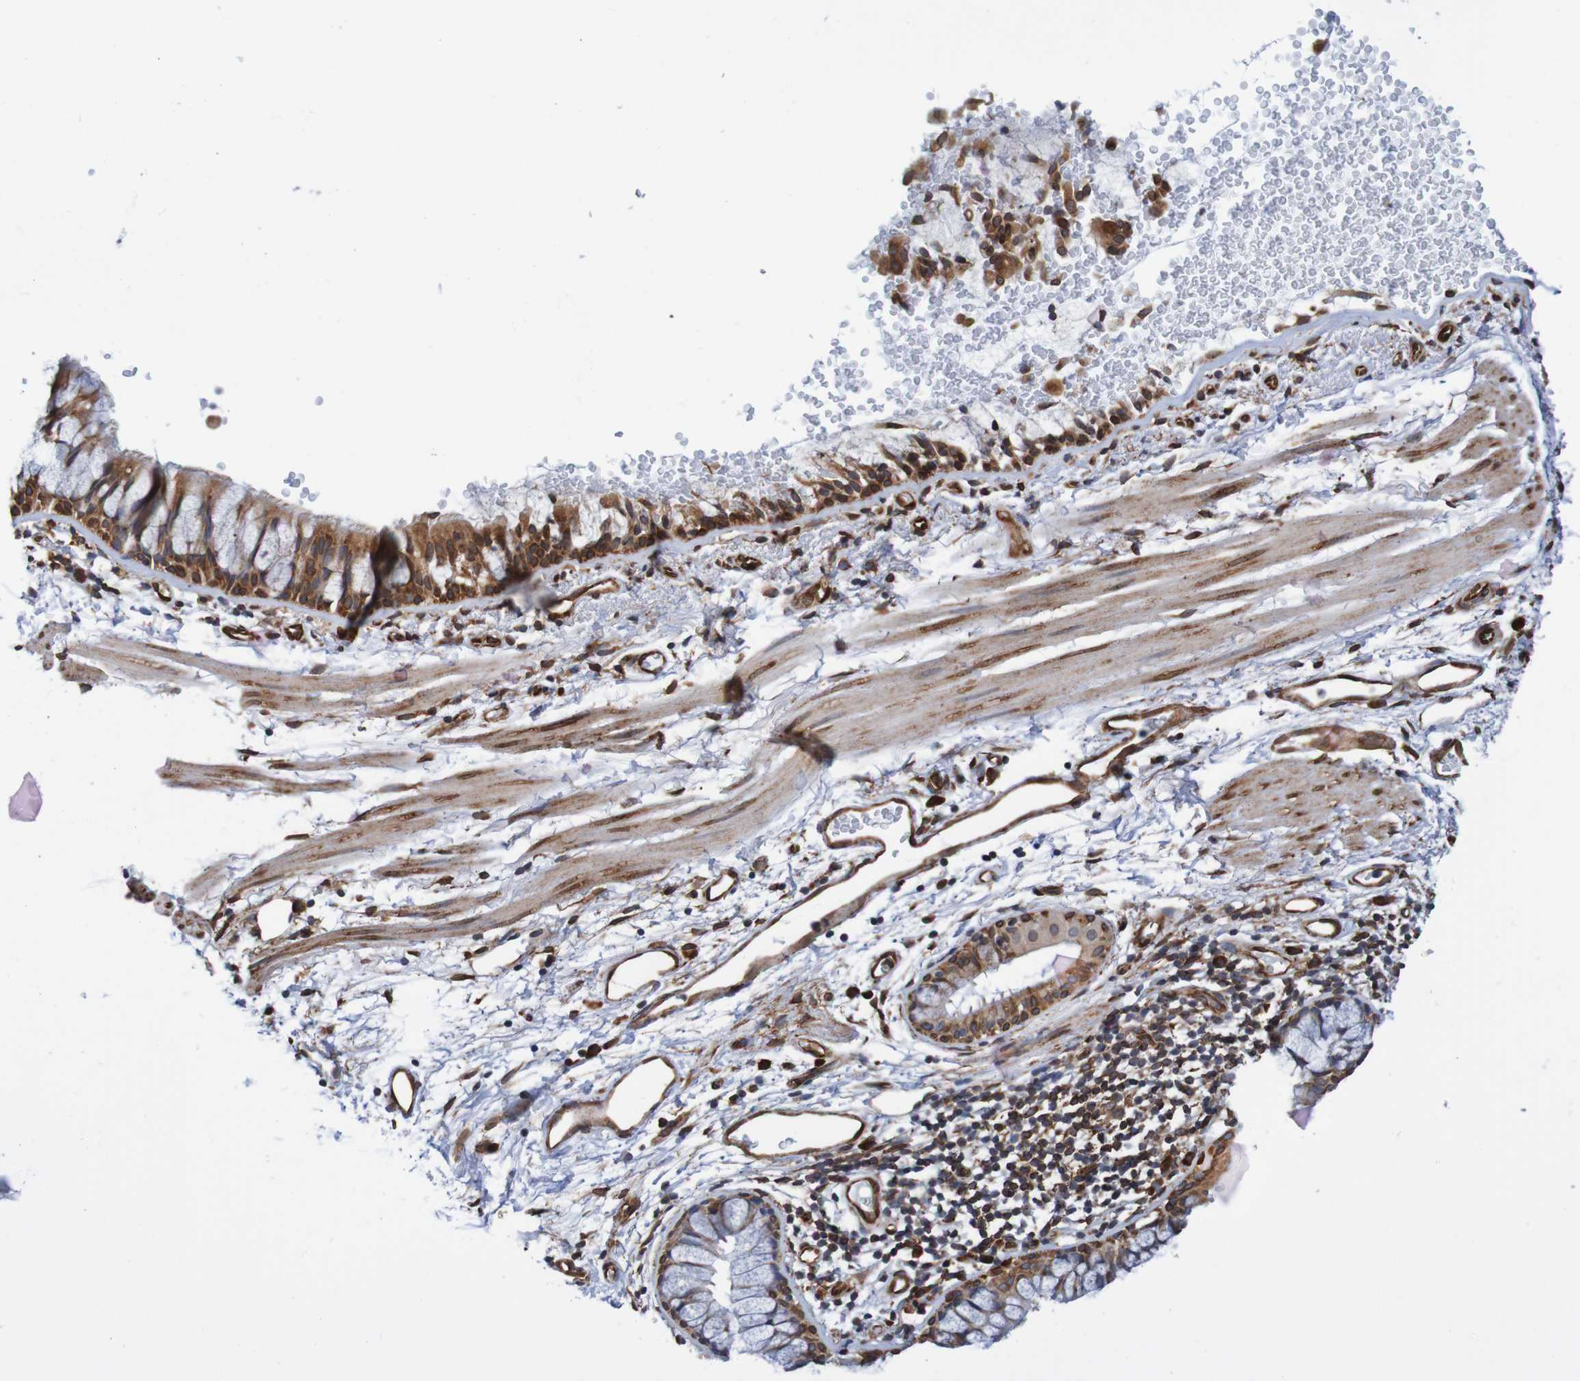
{"staining": {"intensity": "strong", "quantity": ">75%", "location": "cytoplasmic/membranous"}, "tissue": "bronchus", "cell_type": "Respiratory epithelial cells", "image_type": "normal", "snomed": [{"axis": "morphology", "description": "Normal tissue, NOS"}, {"axis": "topography", "description": "Cartilage tissue"}, {"axis": "topography", "description": "Bronchus"}], "caption": "Immunohistochemical staining of unremarkable bronchus displays strong cytoplasmic/membranous protein staining in approximately >75% of respiratory epithelial cells.", "gene": "TMEM109", "patient": {"sex": "female", "age": 53}}